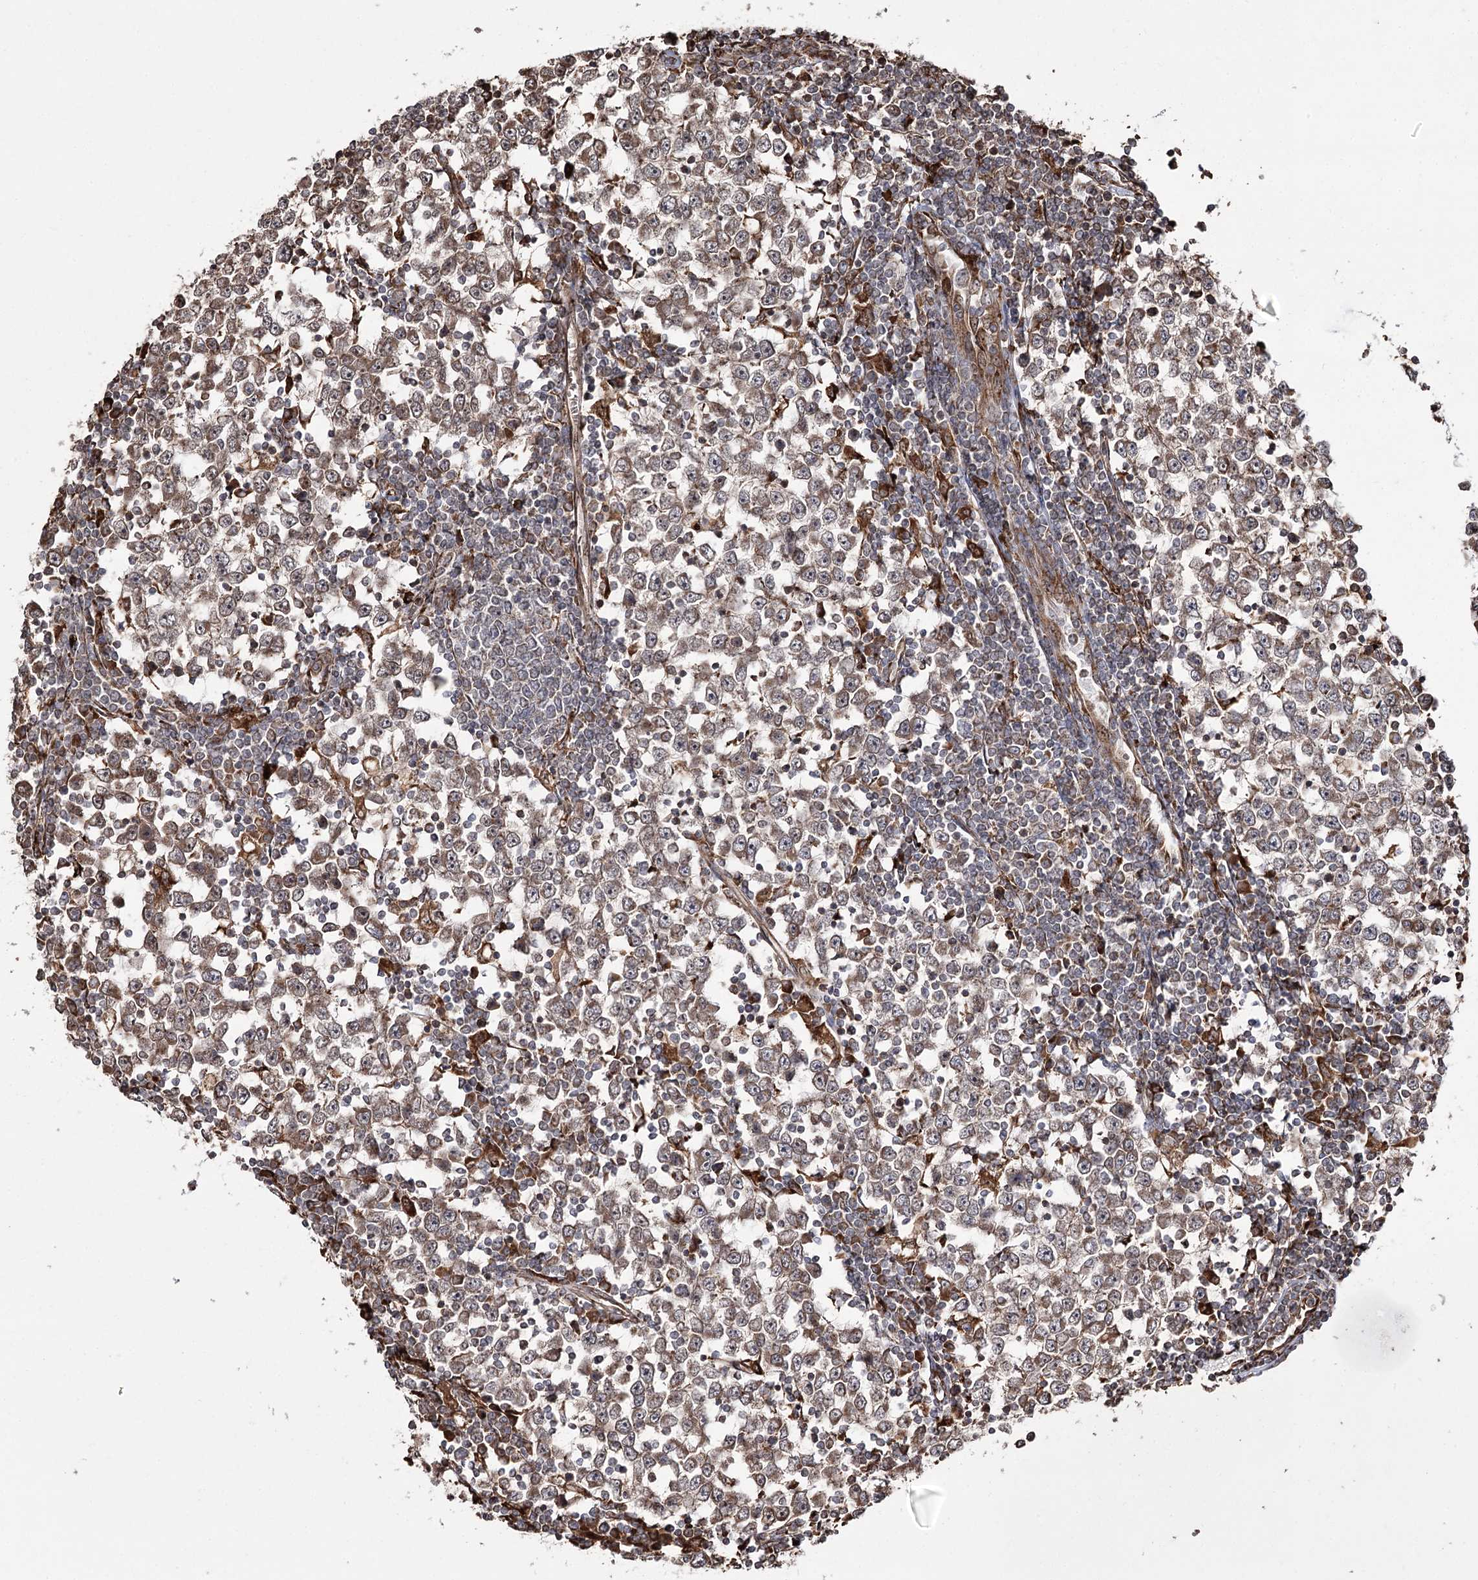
{"staining": {"intensity": "weak", "quantity": ">75%", "location": "cytoplasmic/membranous"}, "tissue": "testis cancer", "cell_type": "Tumor cells", "image_type": "cancer", "snomed": [{"axis": "morphology", "description": "Seminoma, NOS"}, {"axis": "topography", "description": "Testis"}], "caption": "DAB immunohistochemical staining of seminoma (testis) reveals weak cytoplasmic/membranous protein staining in about >75% of tumor cells.", "gene": "FANCL", "patient": {"sex": "male", "age": 65}}